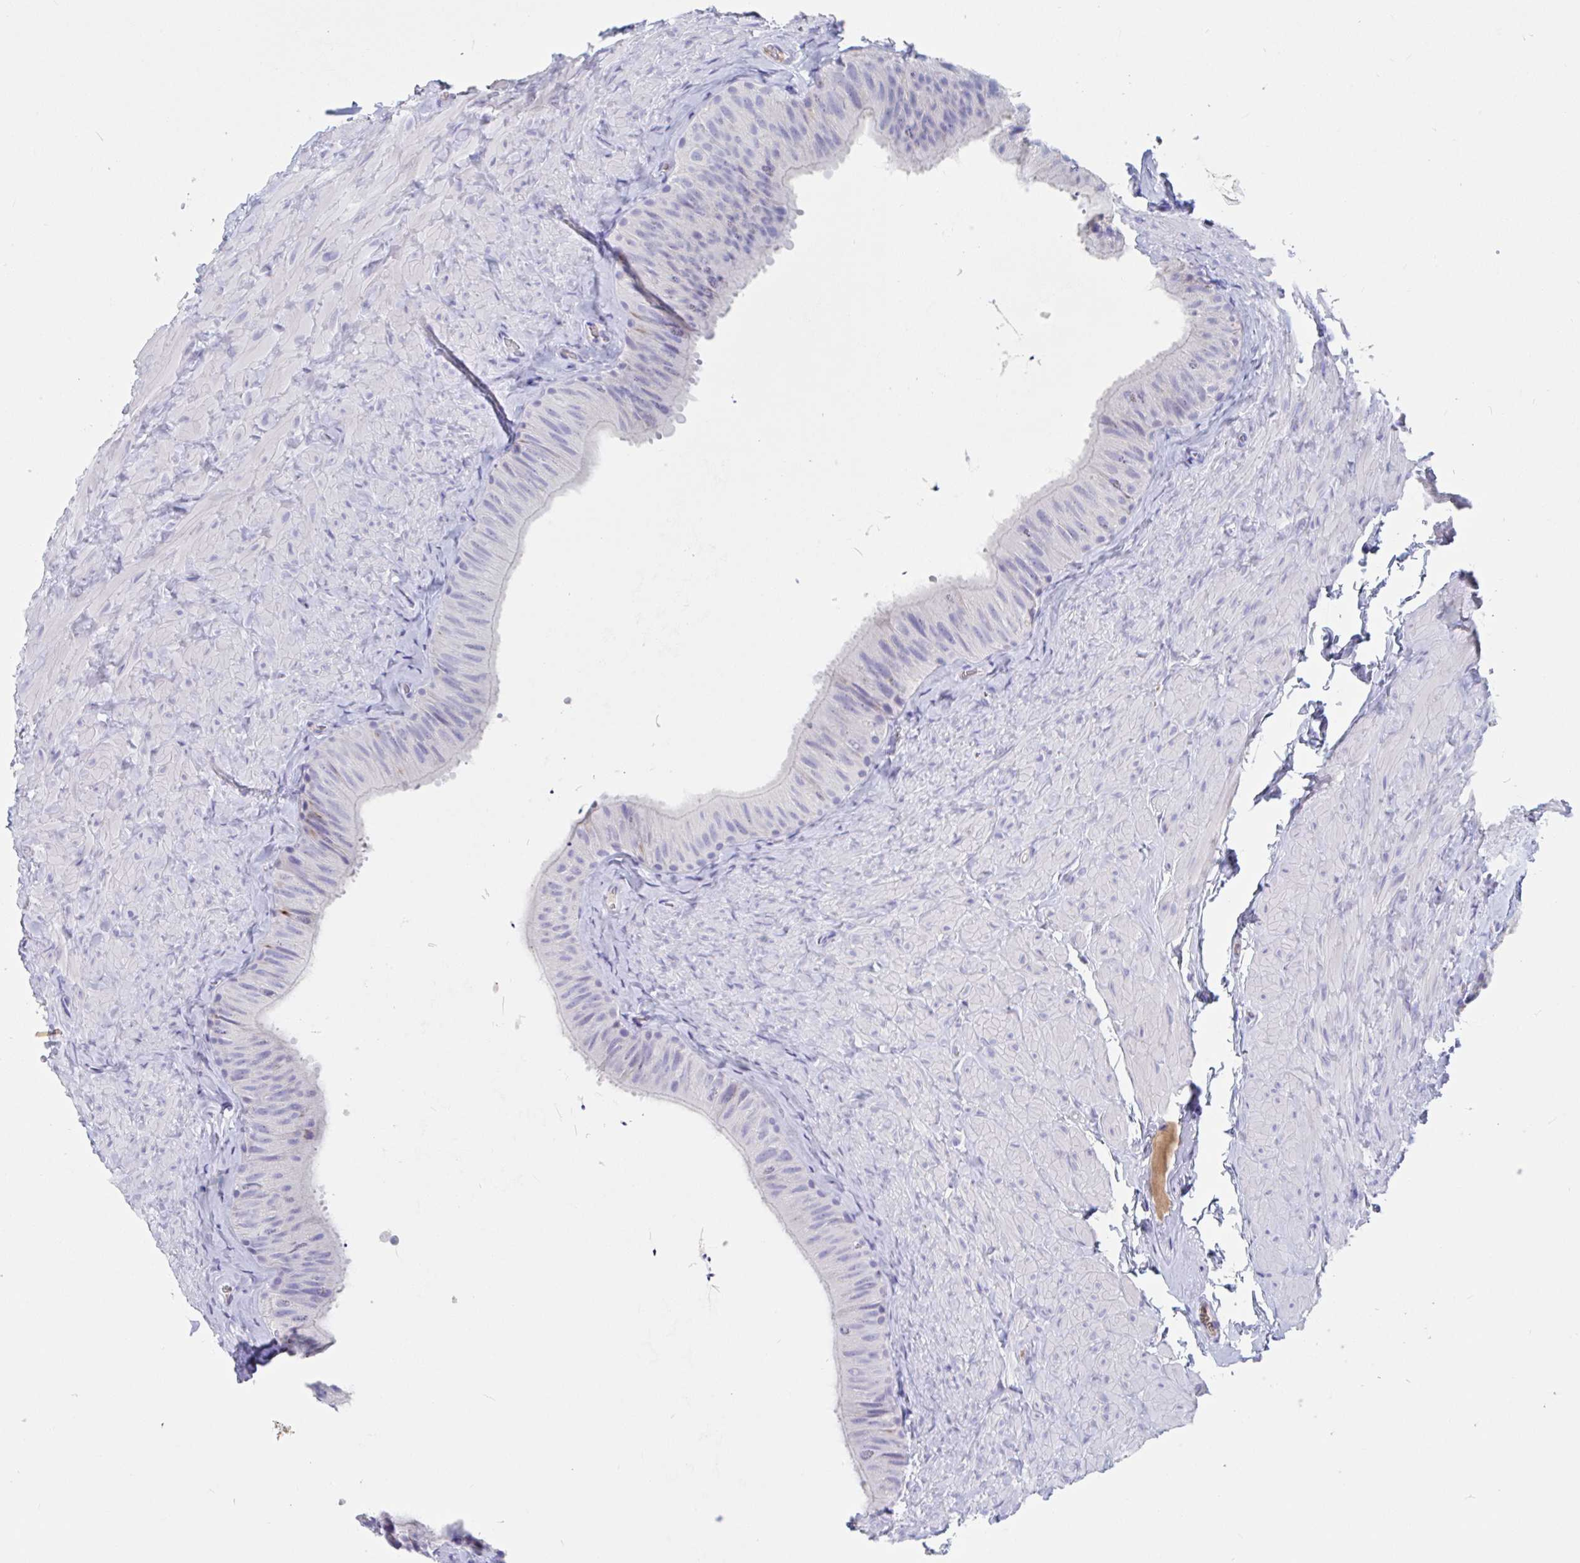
{"staining": {"intensity": "negative", "quantity": "none", "location": "none"}, "tissue": "epididymis", "cell_type": "Glandular cells", "image_type": "normal", "snomed": [{"axis": "morphology", "description": "Normal tissue, NOS"}, {"axis": "topography", "description": "Epididymis, spermatic cord, NOS"}, {"axis": "topography", "description": "Epididymis"}], "caption": "Glandular cells are negative for brown protein staining in unremarkable epididymis. (DAB IHC, high magnification).", "gene": "ZNHIT2", "patient": {"sex": "male", "age": 31}}